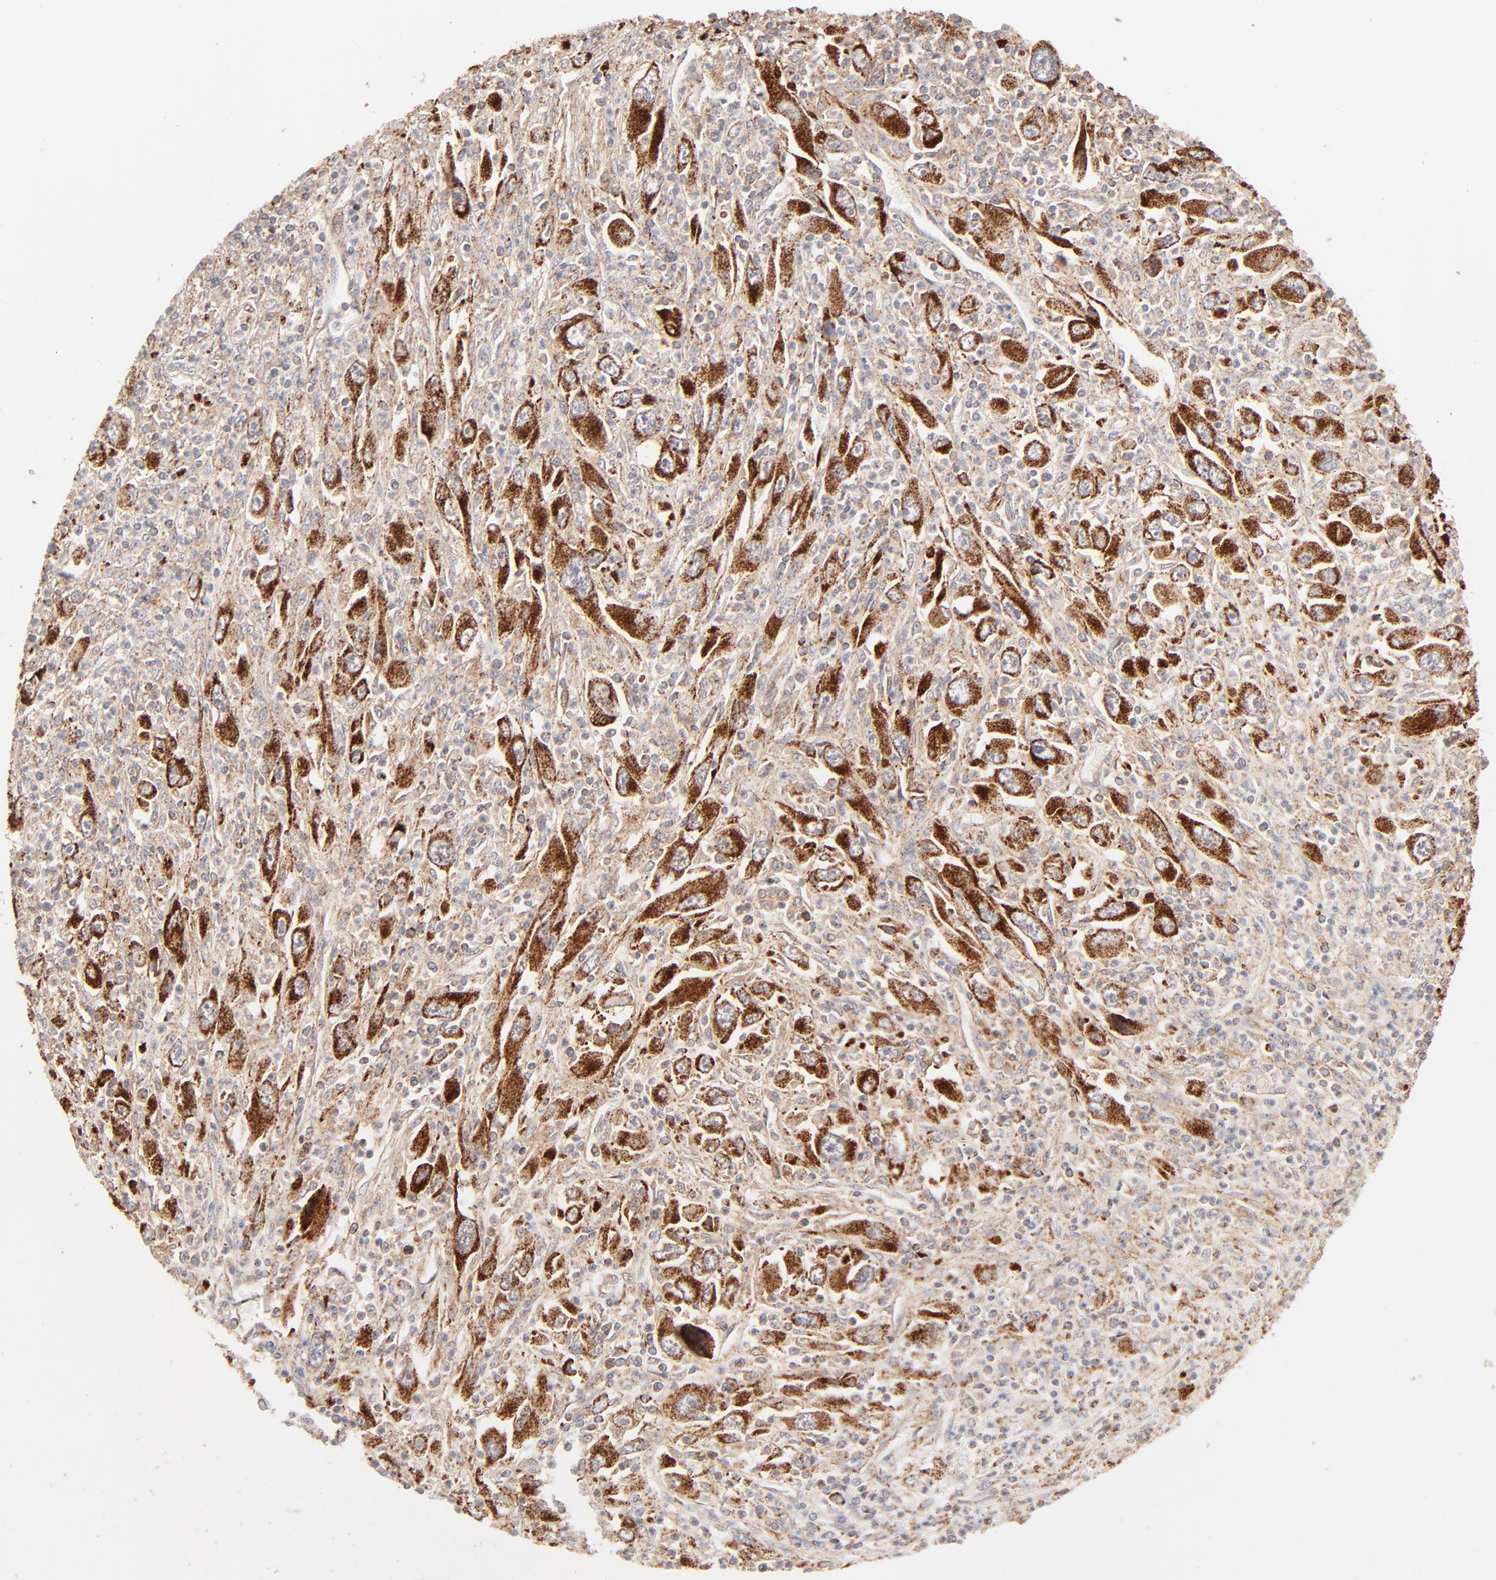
{"staining": {"intensity": "strong", "quantity": ">75%", "location": "cytoplasmic/membranous"}, "tissue": "melanoma", "cell_type": "Tumor cells", "image_type": "cancer", "snomed": [{"axis": "morphology", "description": "Malignant melanoma, Metastatic site"}, {"axis": "topography", "description": "Skin"}], "caption": "An immunohistochemistry micrograph of tumor tissue is shown. Protein staining in brown highlights strong cytoplasmic/membranous positivity in melanoma within tumor cells.", "gene": "CSPG4", "patient": {"sex": "female", "age": 56}}